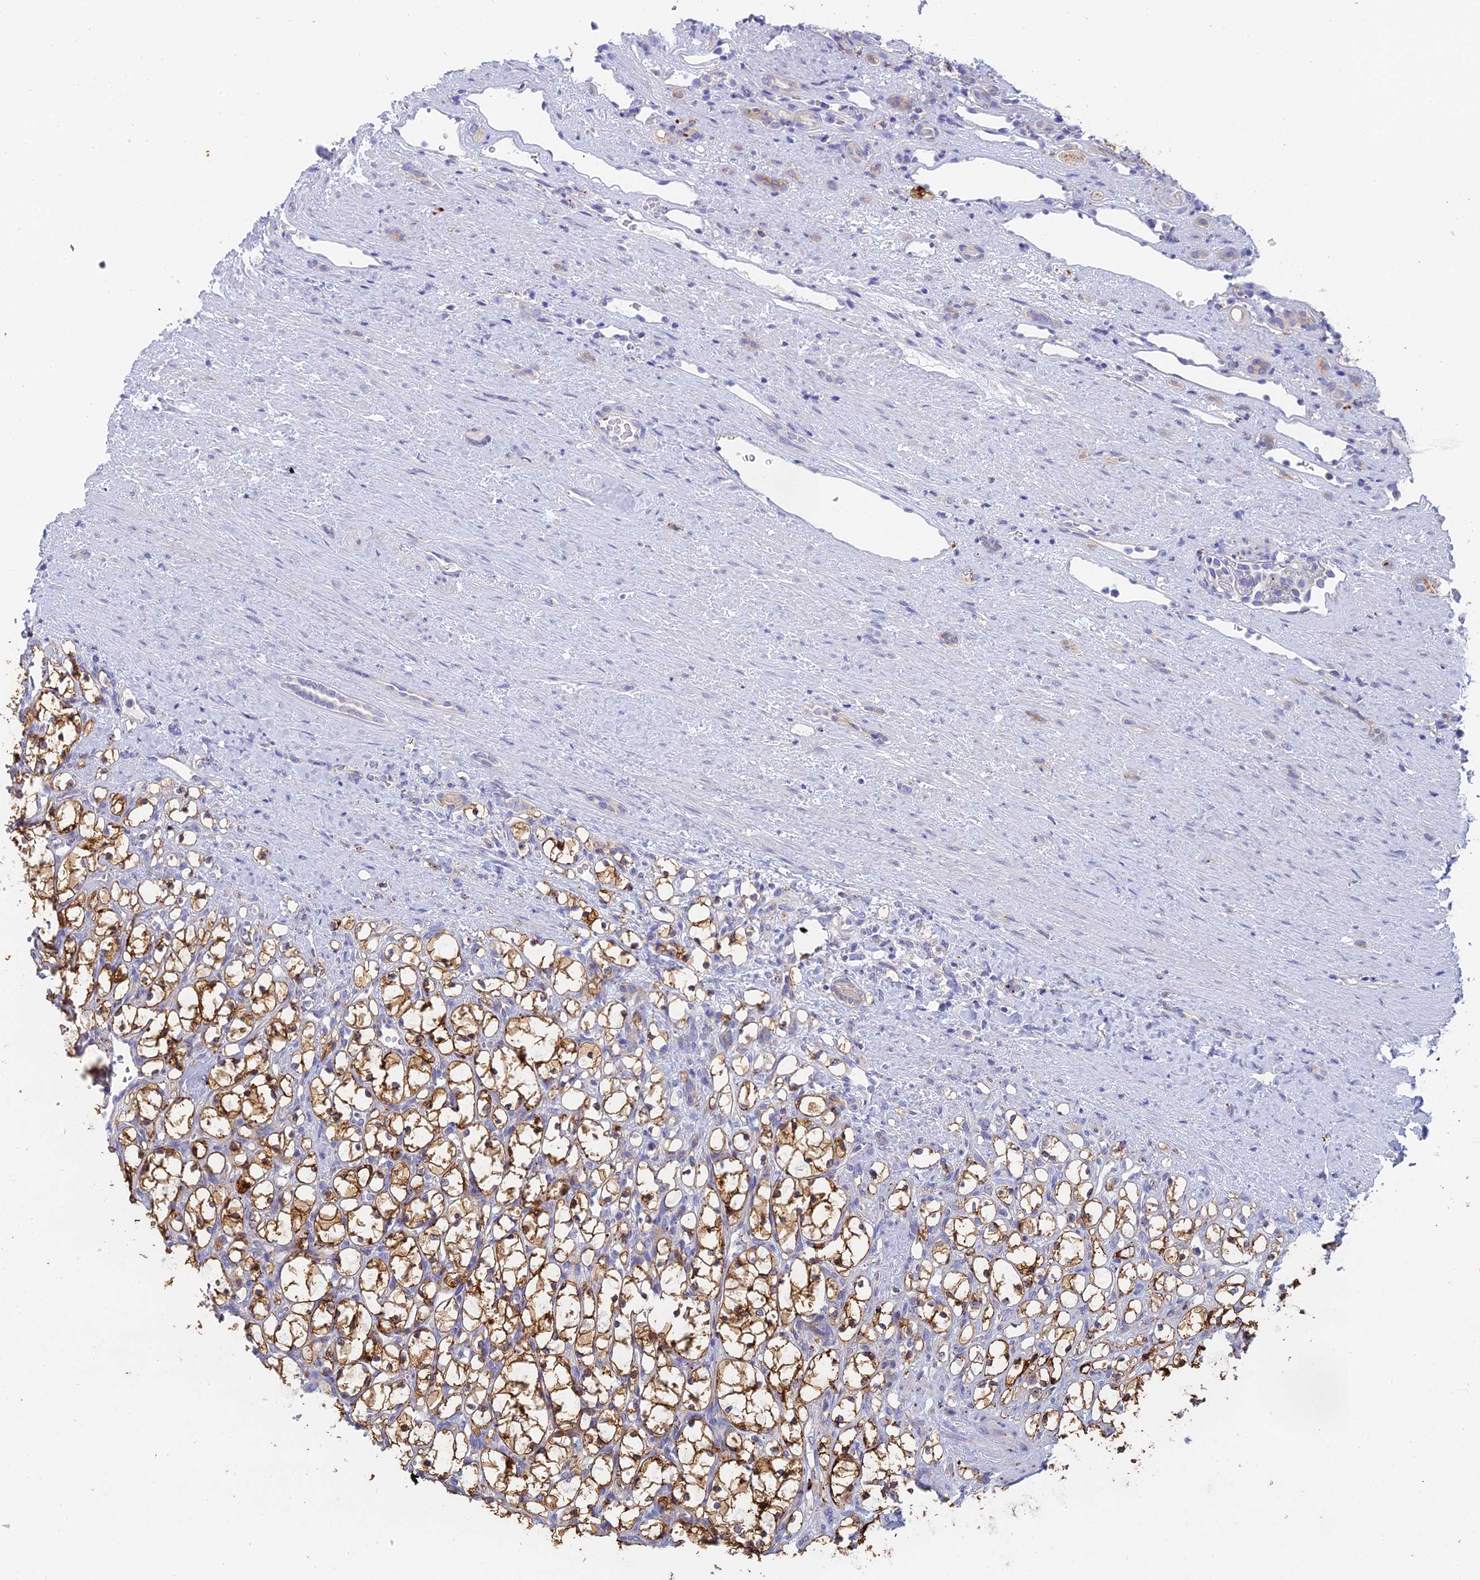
{"staining": {"intensity": "strong", "quantity": ">75%", "location": "cytoplasmic/membranous"}, "tissue": "renal cancer", "cell_type": "Tumor cells", "image_type": "cancer", "snomed": [{"axis": "morphology", "description": "Adenocarcinoma, NOS"}, {"axis": "topography", "description": "Kidney"}], "caption": "The image shows a brown stain indicating the presence of a protein in the cytoplasmic/membranous of tumor cells in renal cancer. The protein is stained brown, and the nuclei are stained in blue (DAB (3,3'-diaminobenzidine) IHC with brightfield microscopy, high magnification).", "gene": "WDR6", "patient": {"sex": "female", "age": 69}}